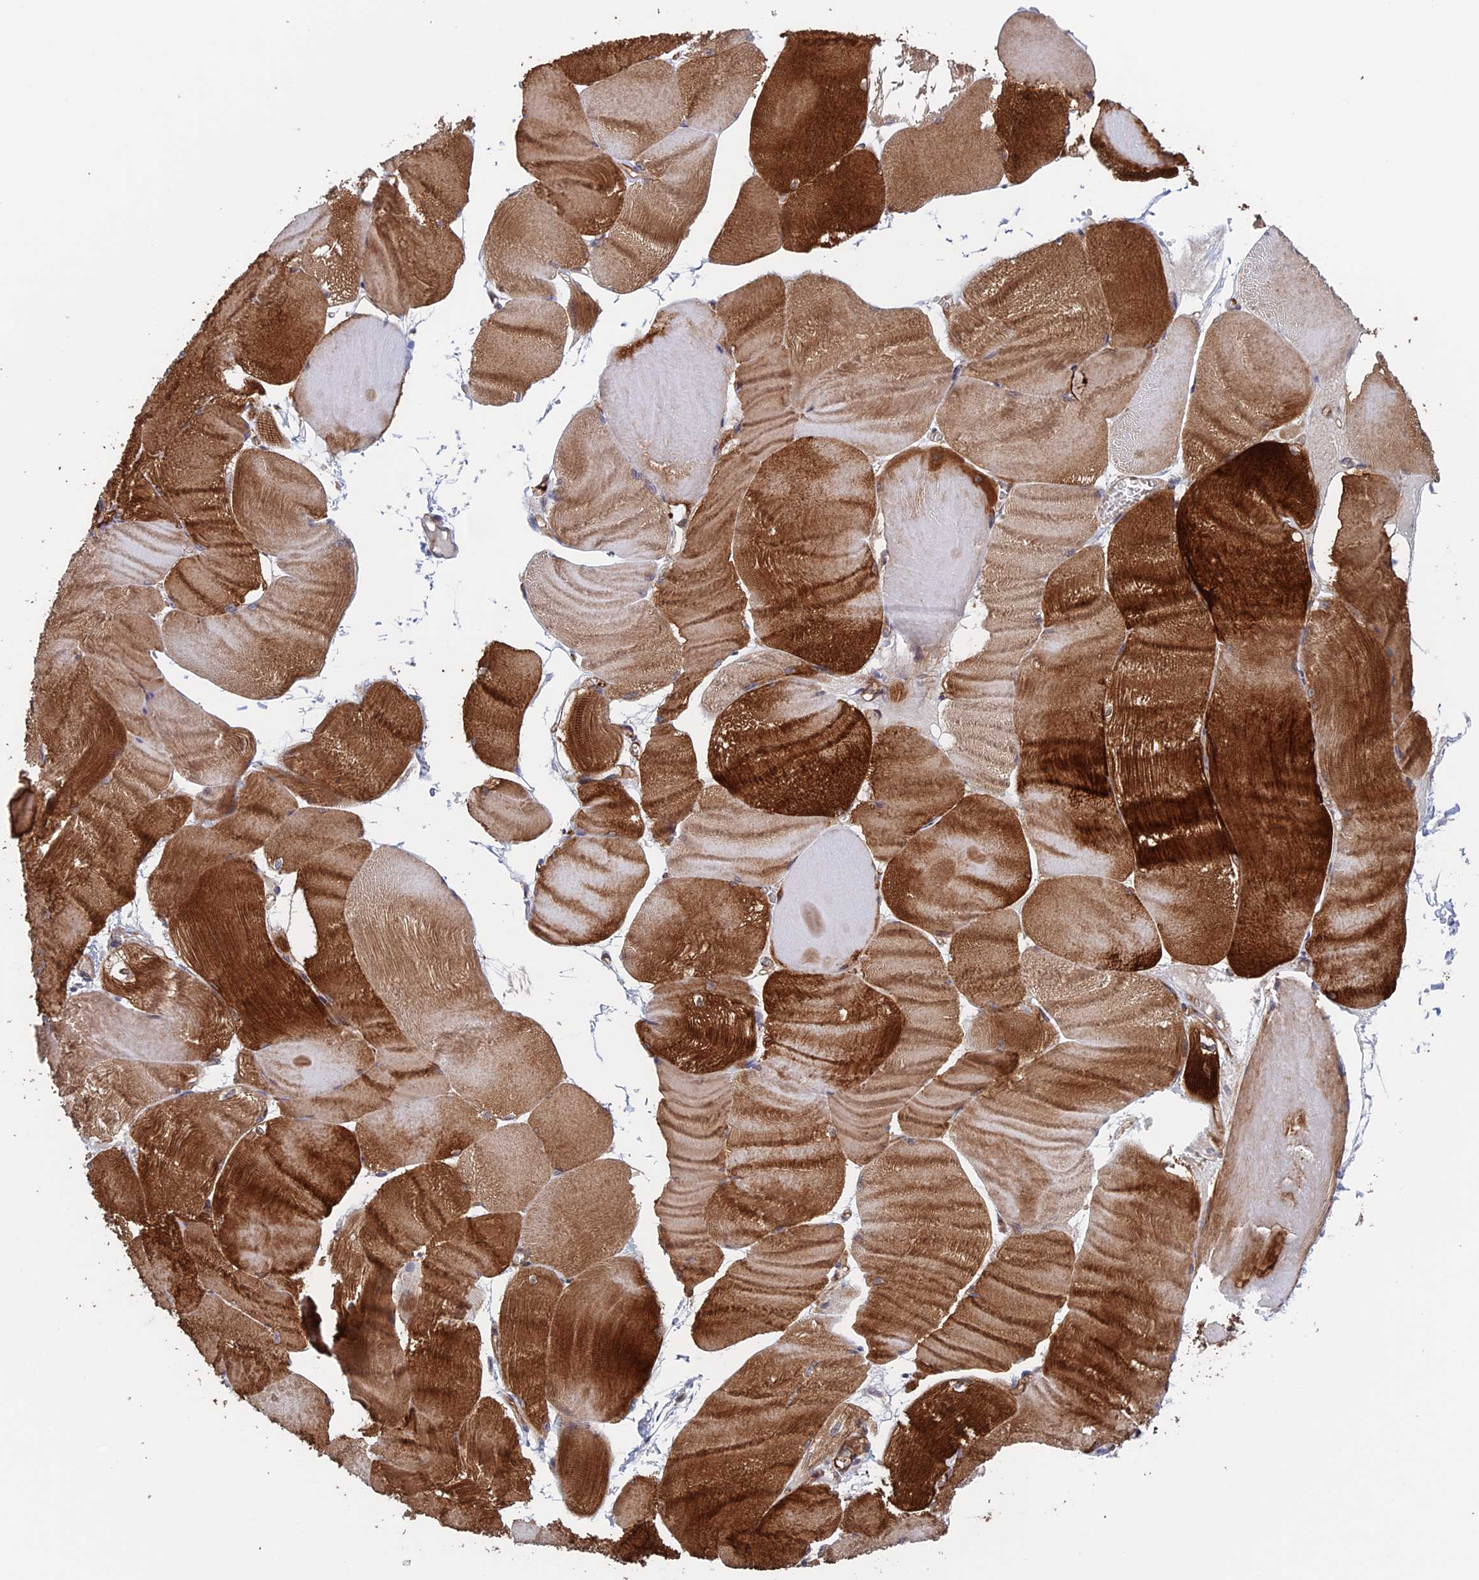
{"staining": {"intensity": "strong", "quantity": "25%-75%", "location": "cytoplasmic/membranous"}, "tissue": "skeletal muscle", "cell_type": "Myocytes", "image_type": "normal", "snomed": [{"axis": "morphology", "description": "Normal tissue, NOS"}, {"axis": "morphology", "description": "Basal cell carcinoma"}, {"axis": "topography", "description": "Skeletal muscle"}], "caption": "Immunohistochemical staining of unremarkable human skeletal muscle displays strong cytoplasmic/membranous protein expression in approximately 25%-75% of myocytes.", "gene": "NUDT16L1", "patient": {"sex": "female", "age": 64}}